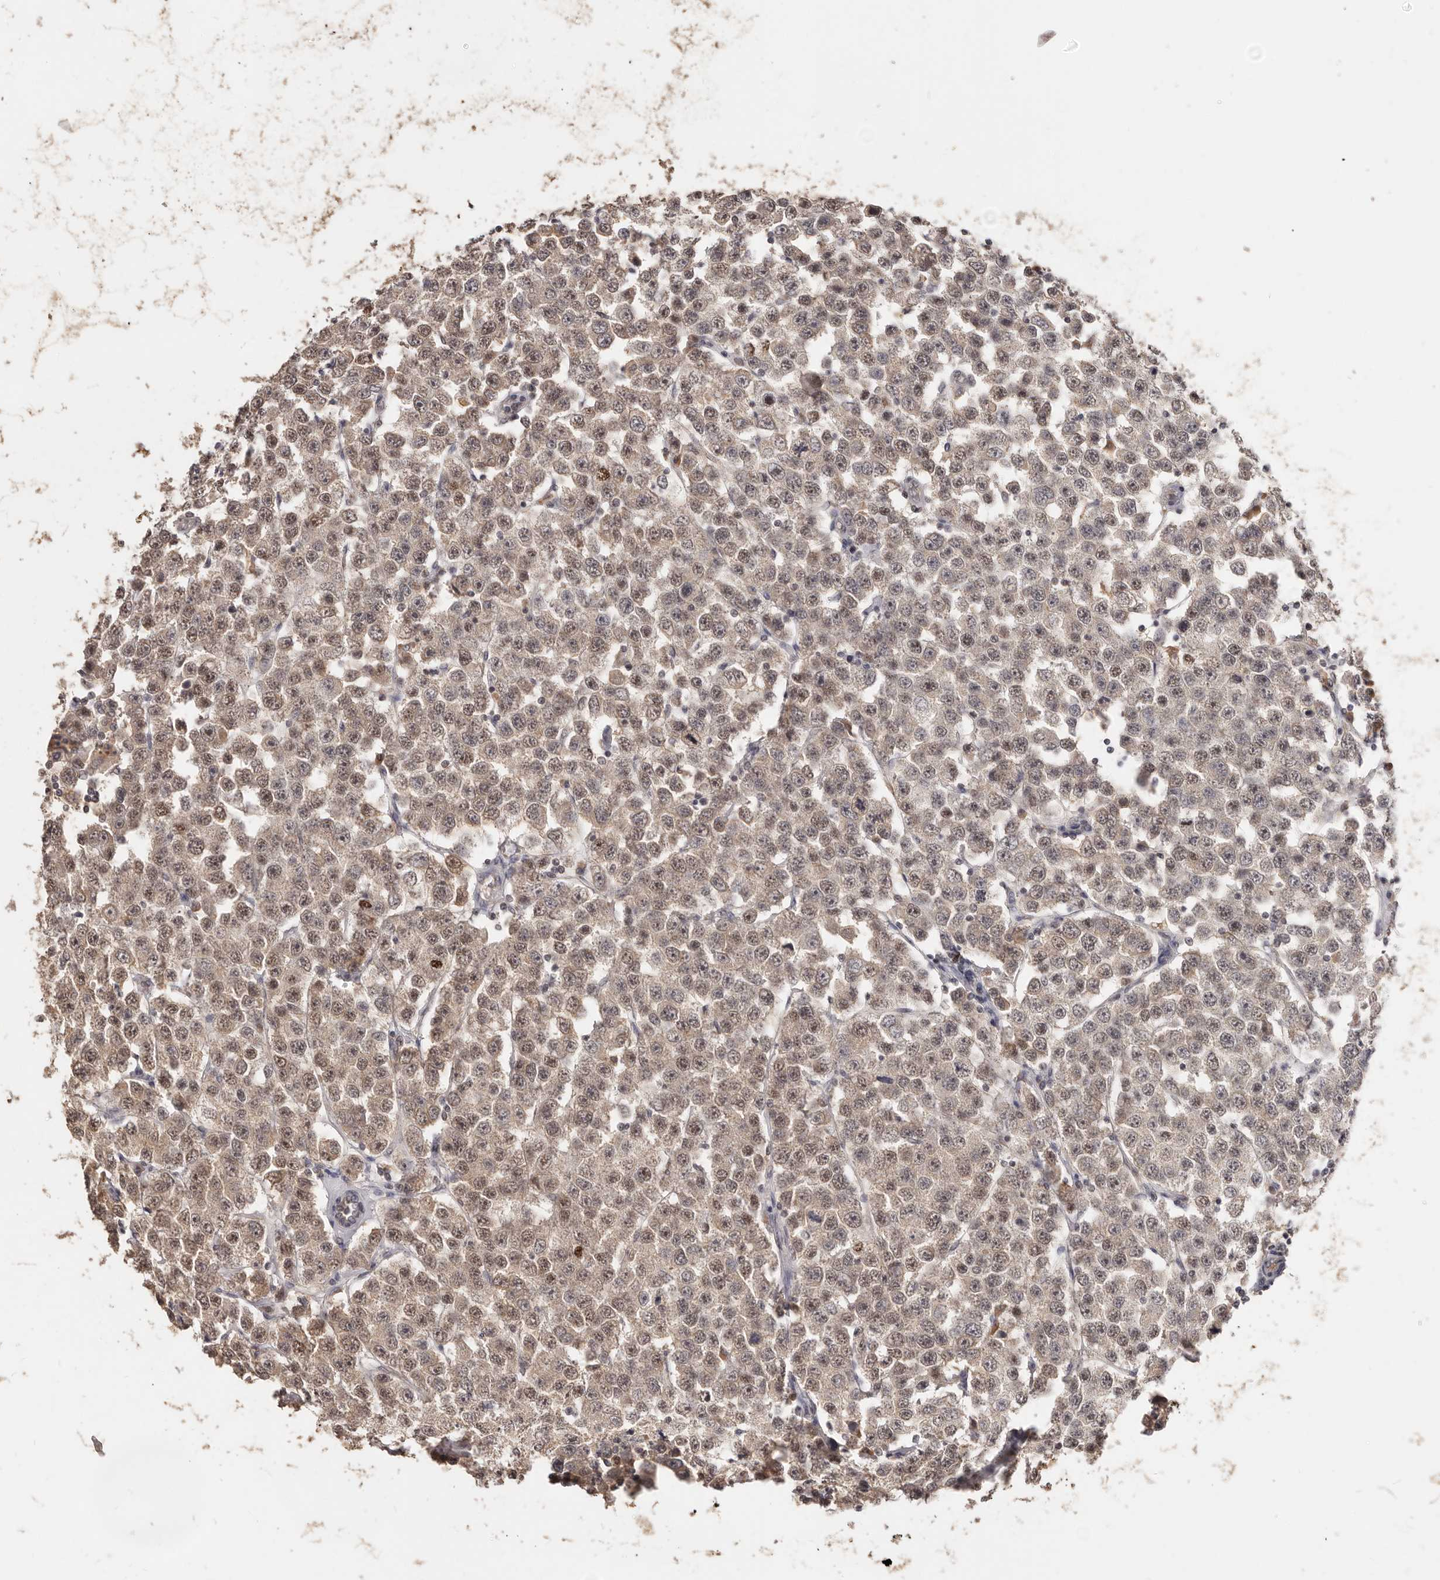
{"staining": {"intensity": "weak", "quantity": ">75%", "location": "cytoplasmic/membranous,nuclear"}, "tissue": "testis cancer", "cell_type": "Tumor cells", "image_type": "cancer", "snomed": [{"axis": "morphology", "description": "Seminoma, NOS"}, {"axis": "topography", "description": "Testis"}], "caption": "About >75% of tumor cells in human testis cancer (seminoma) exhibit weak cytoplasmic/membranous and nuclear protein staining as visualized by brown immunohistochemical staining.", "gene": "TSPAN13", "patient": {"sex": "male", "age": 28}}